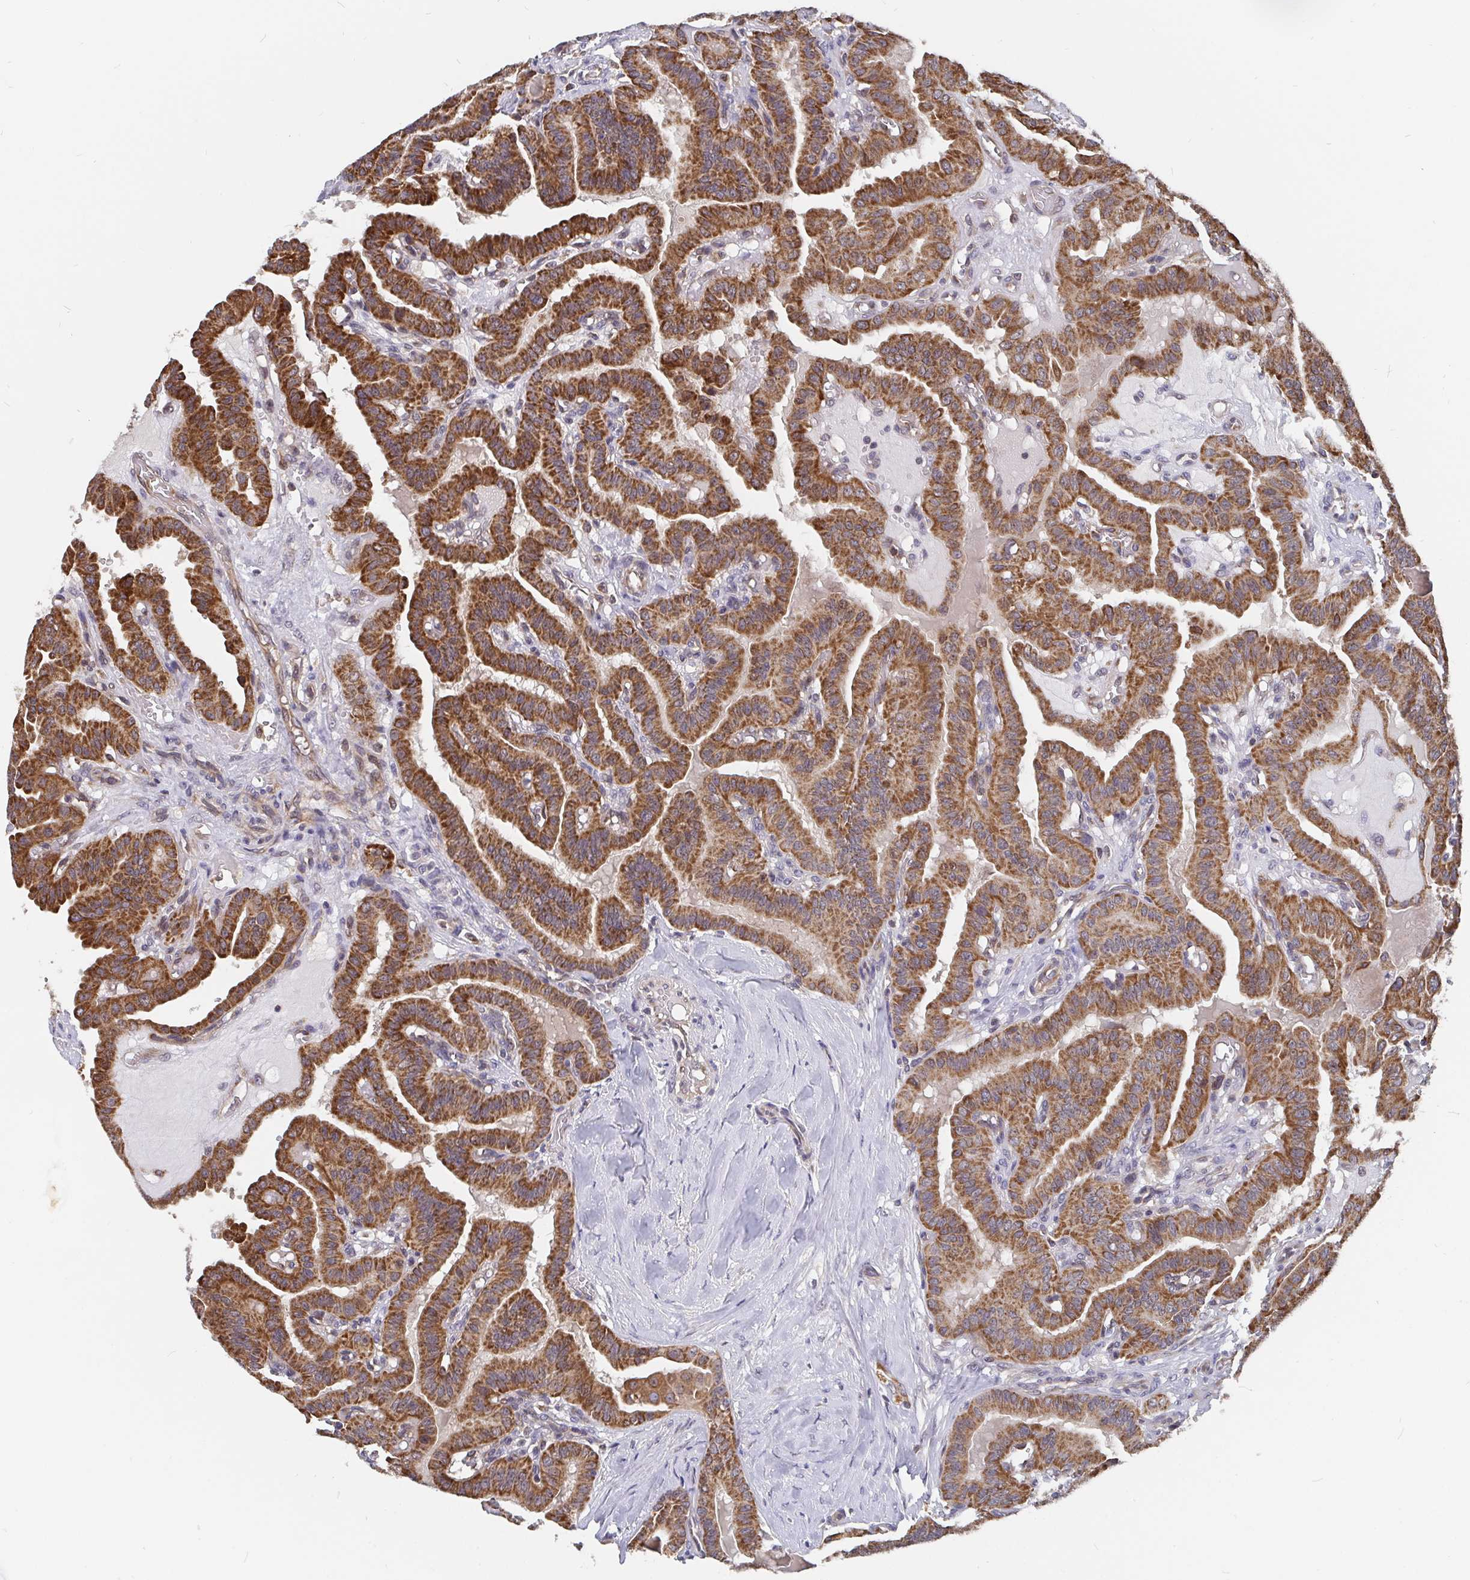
{"staining": {"intensity": "strong", "quantity": ">75%", "location": "cytoplasmic/membranous"}, "tissue": "thyroid cancer", "cell_type": "Tumor cells", "image_type": "cancer", "snomed": [{"axis": "morphology", "description": "Papillary adenocarcinoma, NOS"}, {"axis": "topography", "description": "Thyroid gland"}], "caption": "IHC (DAB (3,3'-diaminobenzidine)) staining of human thyroid papillary adenocarcinoma displays strong cytoplasmic/membranous protein expression in about >75% of tumor cells.", "gene": "PDF", "patient": {"sex": "male", "age": 87}}